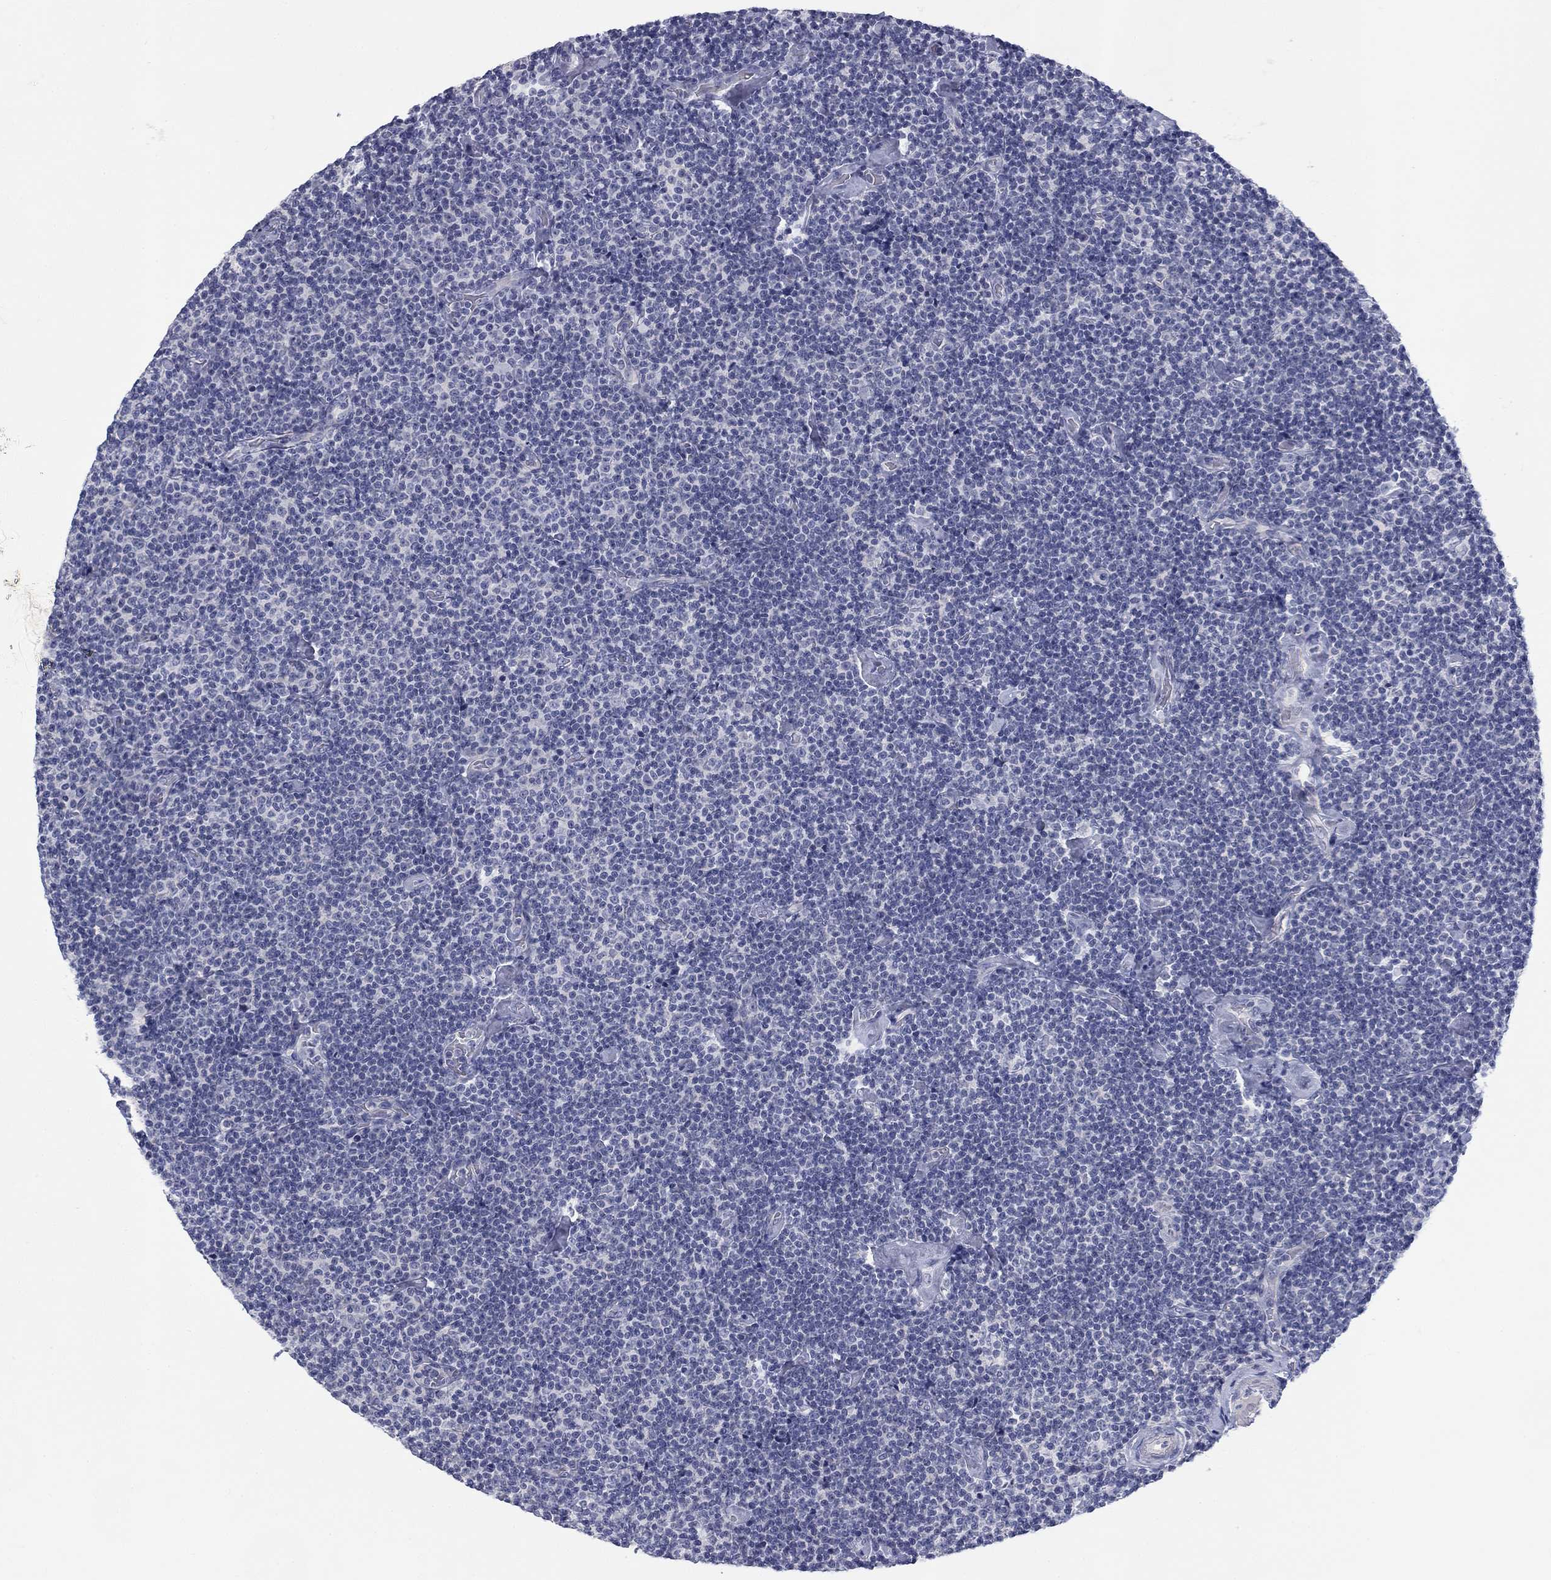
{"staining": {"intensity": "negative", "quantity": "none", "location": "none"}, "tissue": "lymphoma", "cell_type": "Tumor cells", "image_type": "cancer", "snomed": [{"axis": "morphology", "description": "Malignant lymphoma, non-Hodgkin's type, Low grade"}, {"axis": "topography", "description": "Lymph node"}], "caption": "A histopathology image of human low-grade malignant lymphoma, non-Hodgkin's type is negative for staining in tumor cells. The staining is performed using DAB brown chromogen with nuclei counter-stained in using hematoxylin.", "gene": "CALB1", "patient": {"sex": "male", "age": 81}}